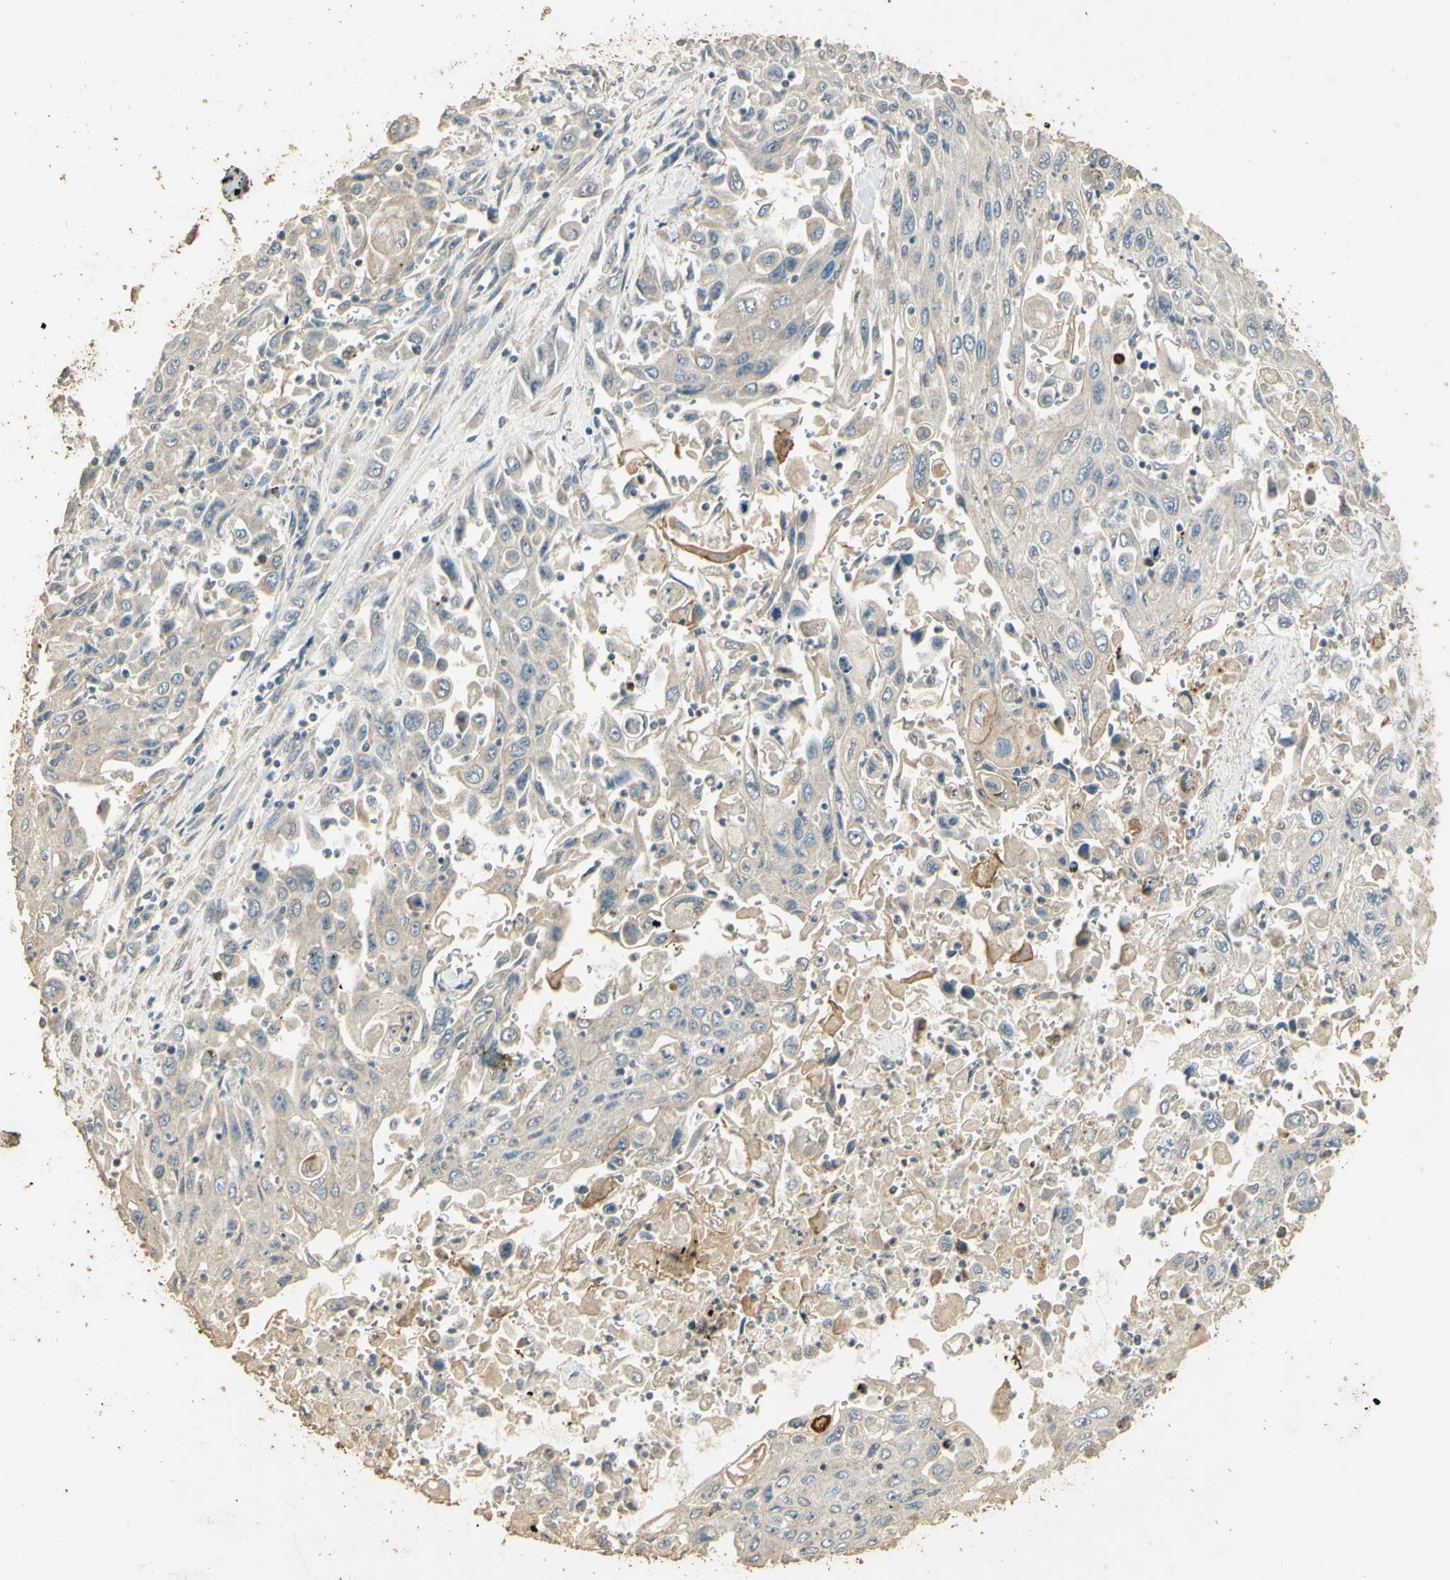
{"staining": {"intensity": "negative", "quantity": "none", "location": "none"}, "tissue": "pancreatic cancer", "cell_type": "Tumor cells", "image_type": "cancer", "snomed": [{"axis": "morphology", "description": "Adenocarcinoma, NOS"}, {"axis": "topography", "description": "Pancreas"}], "caption": "There is no significant staining in tumor cells of adenocarcinoma (pancreatic). (DAB (3,3'-diaminobenzidine) immunohistochemistry (IHC) visualized using brightfield microscopy, high magnification).", "gene": "ARHGEF17", "patient": {"sex": "male", "age": 70}}